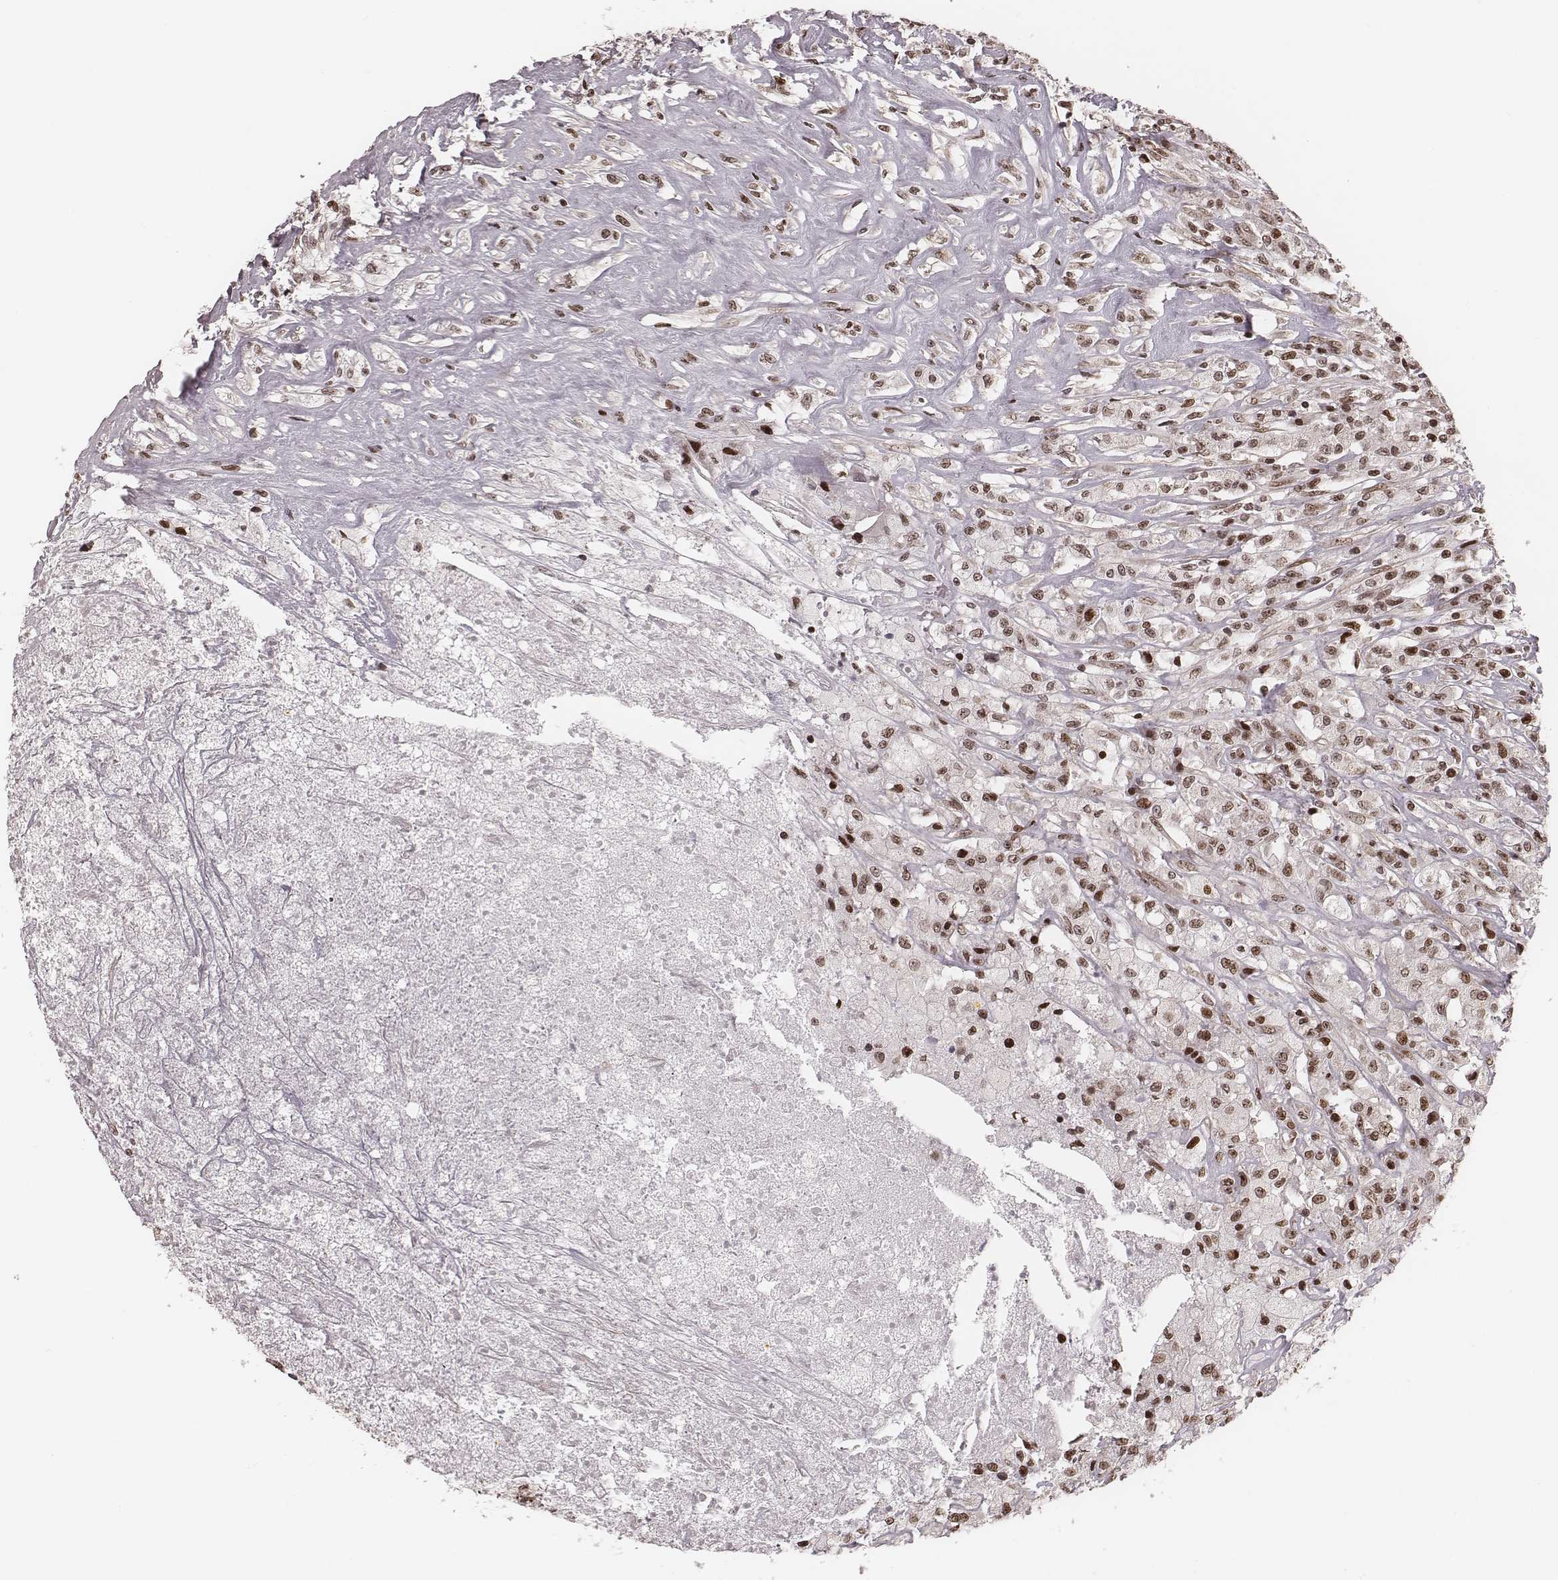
{"staining": {"intensity": "weak", "quantity": "25%-75%", "location": "nuclear"}, "tissue": "testis cancer", "cell_type": "Tumor cells", "image_type": "cancer", "snomed": [{"axis": "morphology", "description": "Necrosis, NOS"}, {"axis": "morphology", "description": "Carcinoma, Embryonal, NOS"}, {"axis": "topography", "description": "Testis"}], "caption": "Immunohistochemistry micrograph of neoplastic tissue: human testis embryonal carcinoma stained using immunohistochemistry reveals low levels of weak protein expression localized specifically in the nuclear of tumor cells, appearing as a nuclear brown color.", "gene": "VRK3", "patient": {"sex": "male", "age": 19}}